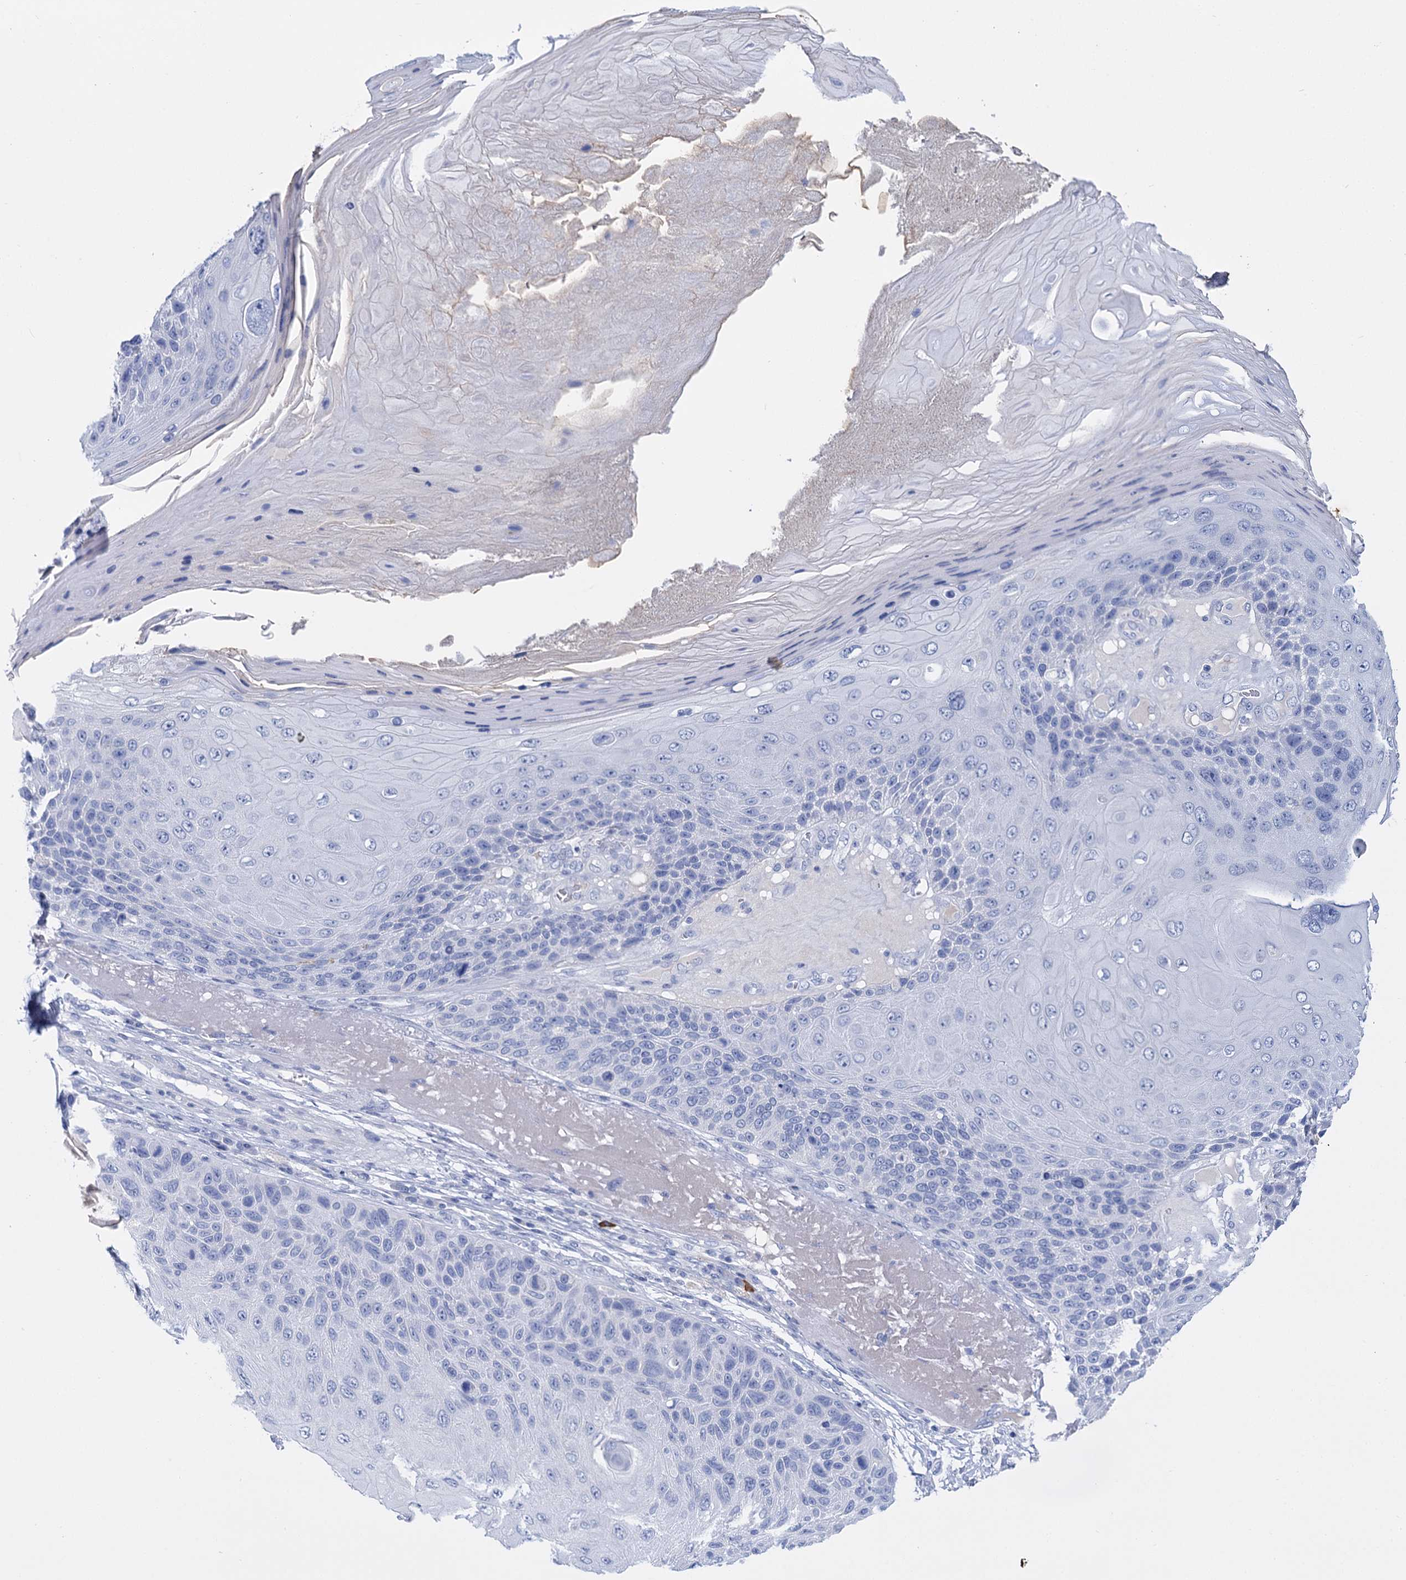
{"staining": {"intensity": "negative", "quantity": "none", "location": "none"}, "tissue": "skin cancer", "cell_type": "Tumor cells", "image_type": "cancer", "snomed": [{"axis": "morphology", "description": "Squamous cell carcinoma, NOS"}, {"axis": "topography", "description": "Skin"}], "caption": "Tumor cells show no significant protein staining in skin cancer.", "gene": "FBXW12", "patient": {"sex": "female", "age": 88}}